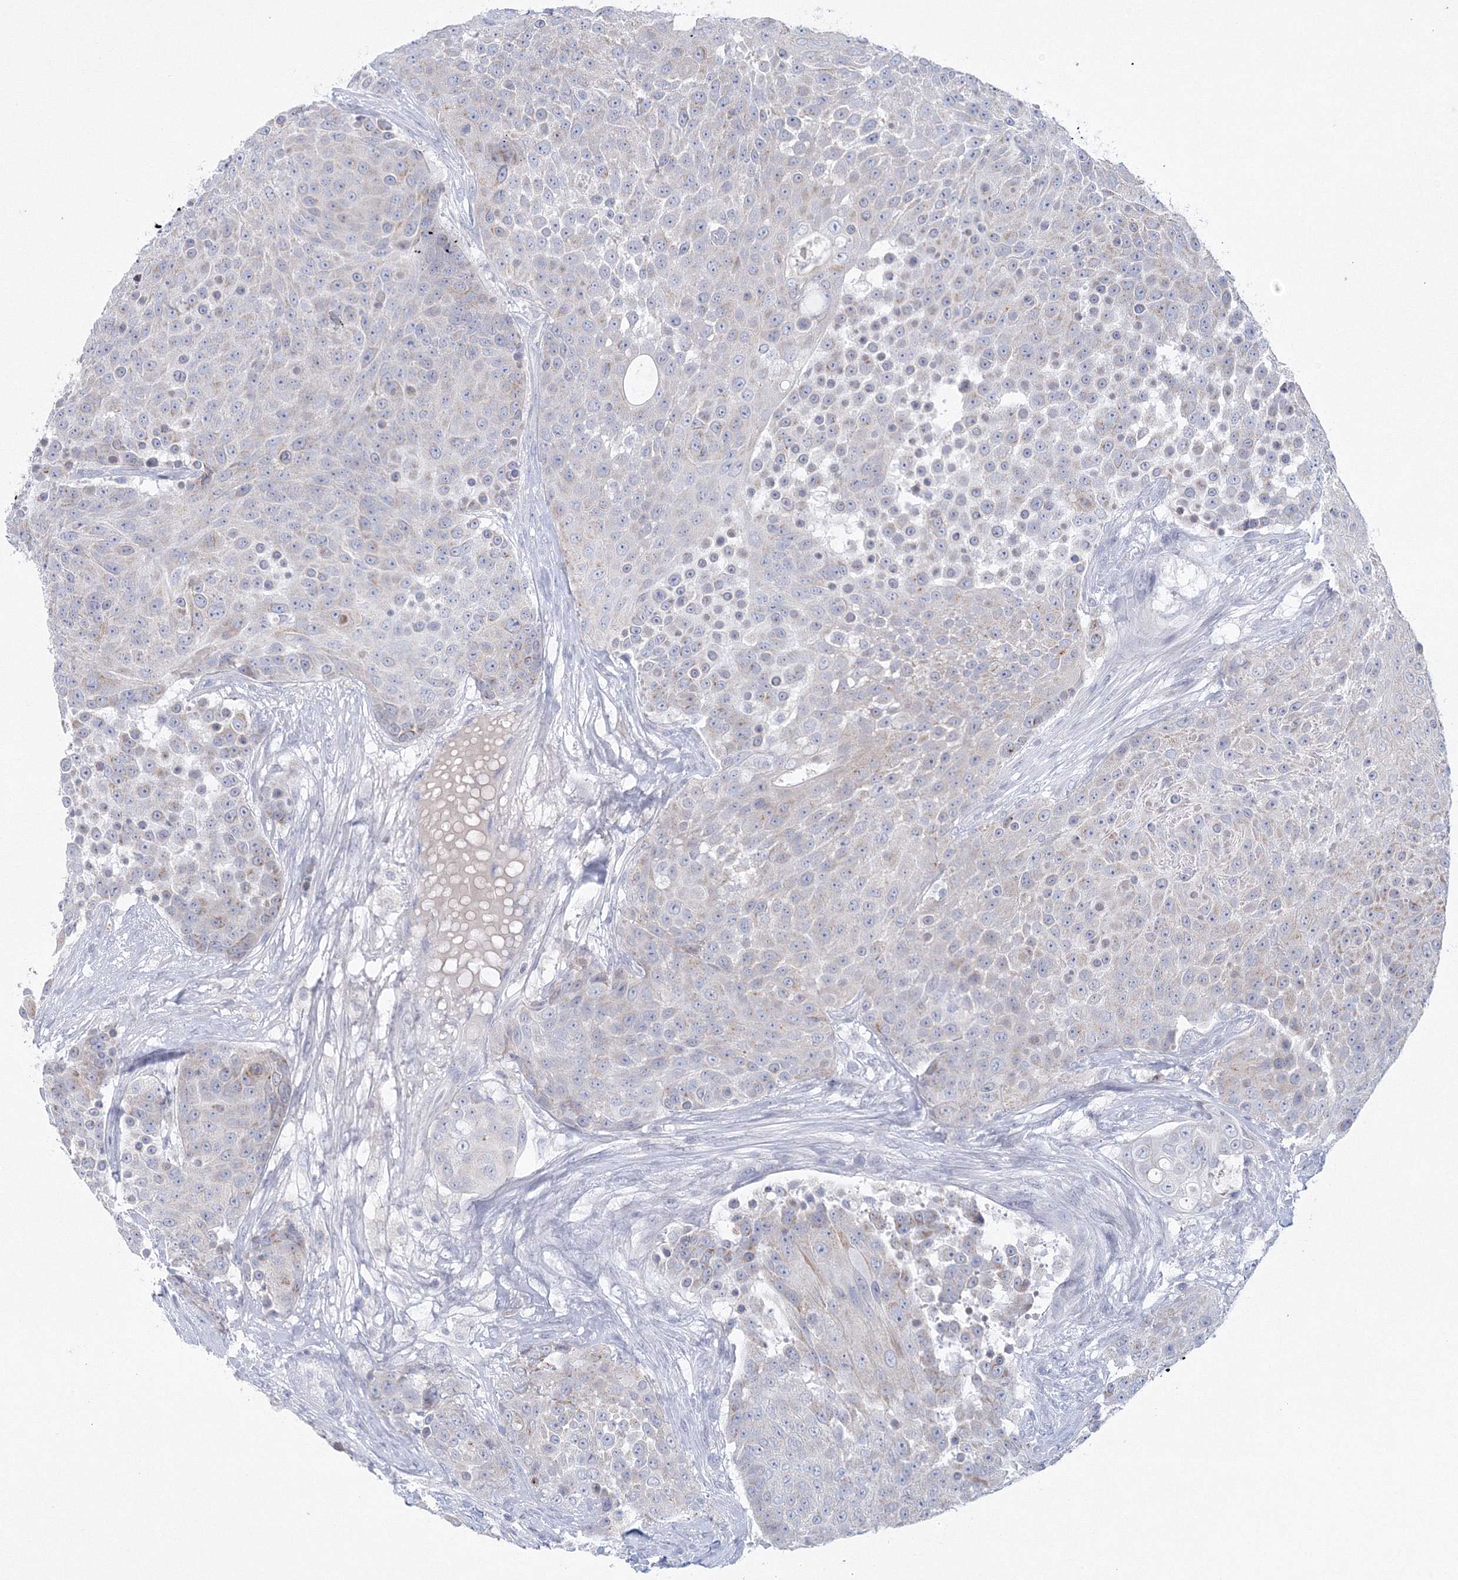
{"staining": {"intensity": "negative", "quantity": "none", "location": "none"}, "tissue": "urothelial cancer", "cell_type": "Tumor cells", "image_type": "cancer", "snomed": [{"axis": "morphology", "description": "Urothelial carcinoma, High grade"}, {"axis": "topography", "description": "Urinary bladder"}], "caption": "Immunohistochemistry (IHC) image of urothelial carcinoma (high-grade) stained for a protein (brown), which shows no staining in tumor cells.", "gene": "NIPAL1", "patient": {"sex": "female", "age": 63}}